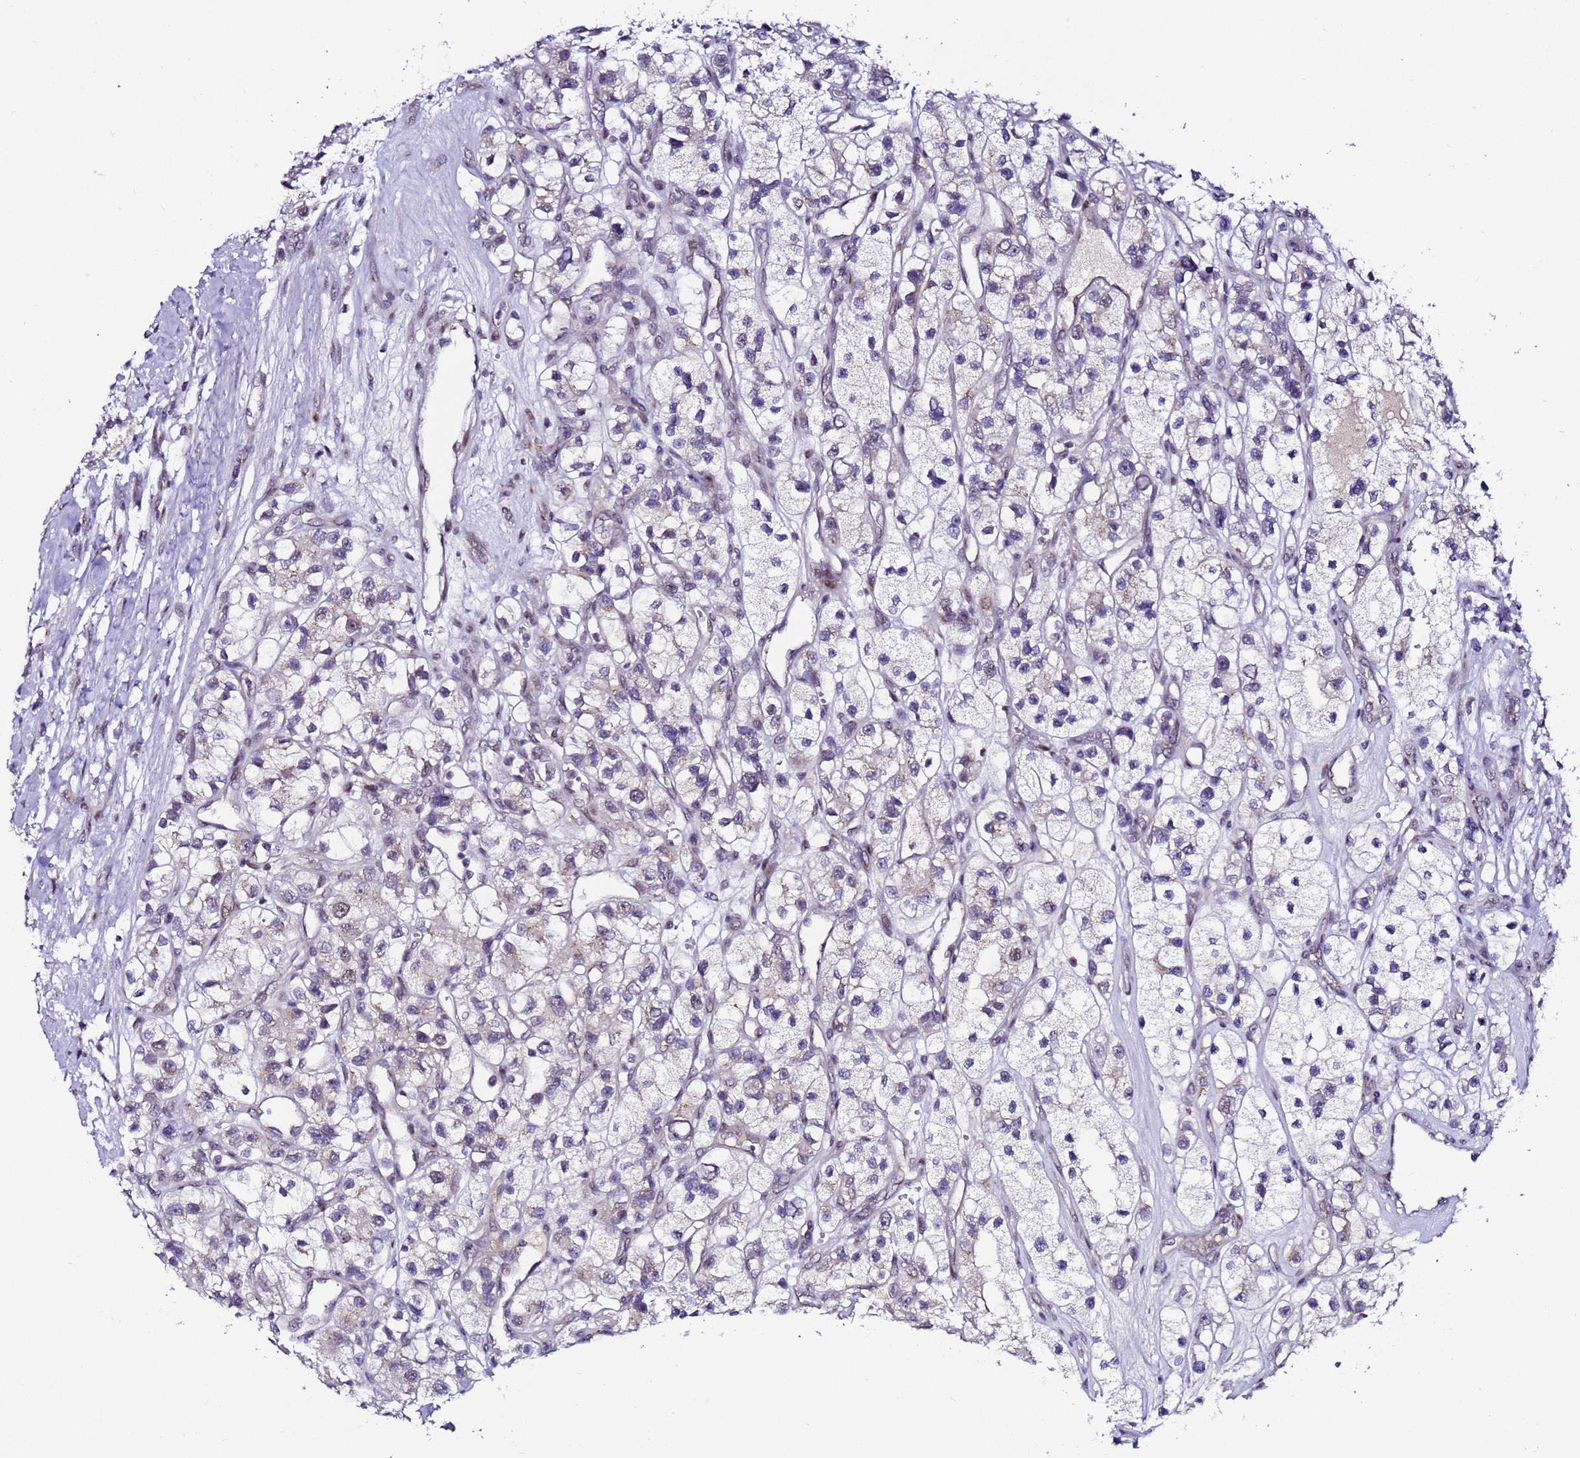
{"staining": {"intensity": "weak", "quantity": "<25%", "location": "cytoplasmic/membranous"}, "tissue": "renal cancer", "cell_type": "Tumor cells", "image_type": "cancer", "snomed": [{"axis": "morphology", "description": "Adenocarcinoma, NOS"}, {"axis": "topography", "description": "Kidney"}], "caption": "Tumor cells are negative for protein expression in human renal adenocarcinoma.", "gene": "C19orf47", "patient": {"sex": "female", "age": 57}}